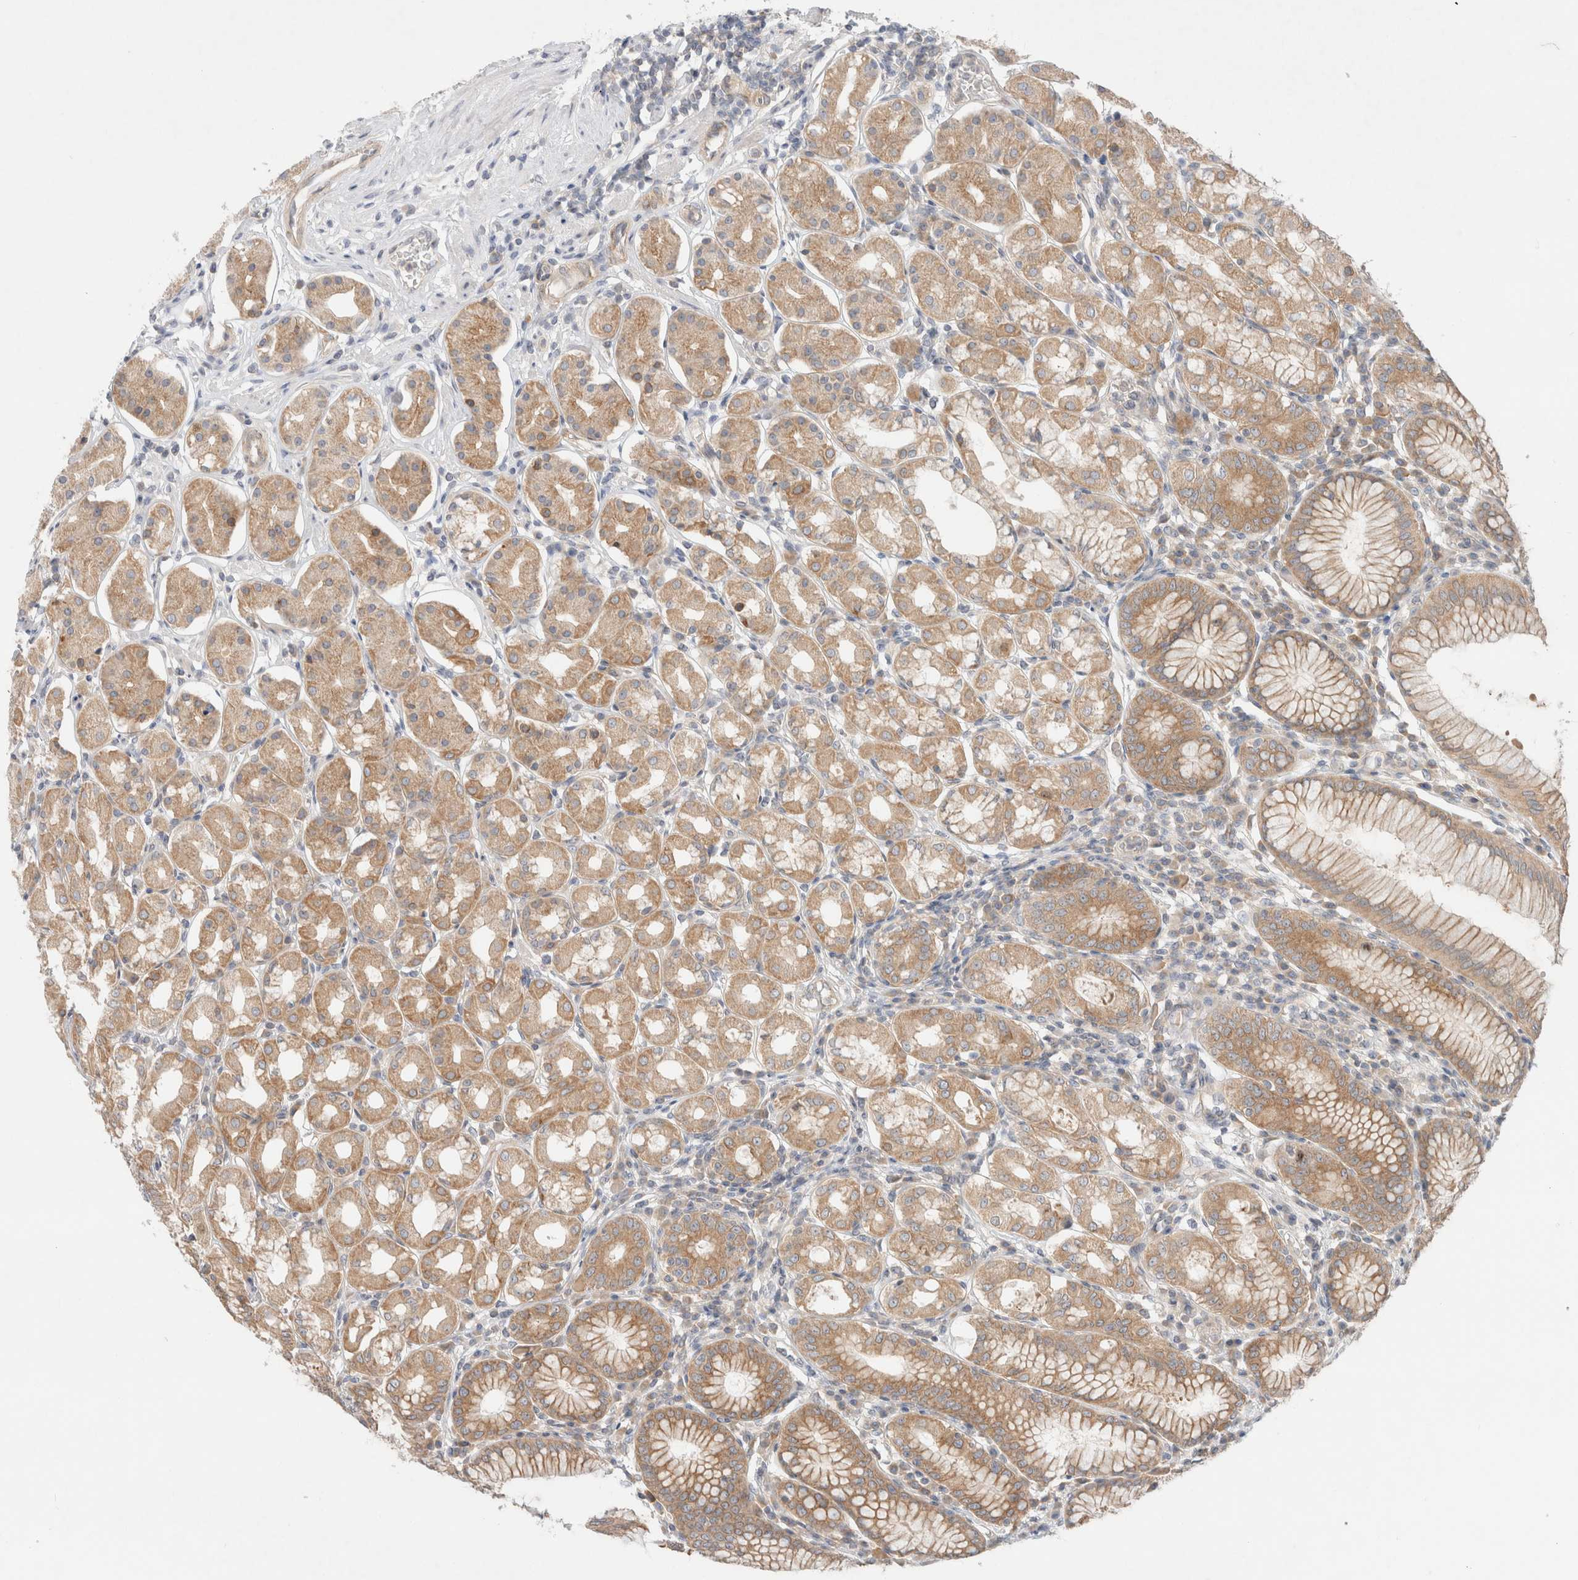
{"staining": {"intensity": "moderate", "quantity": ">75%", "location": "cytoplasmic/membranous"}, "tissue": "stomach", "cell_type": "Glandular cells", "image_type": "normal", "snomed": [{"axis": "morphology", "description": "Normal tissue, NOS"}, {"axis": "topography", "description": "Stomach"}, {"axis": "topography", "description": "Stomach, lower"}], "caption": "Human stomach stained for a protein (brown) shows moderate cytoplasmic/membranous positive expression in about >75% of glandular cells.", "gene": "MARK3", "patient": {"sex": "female", "age": 56}}